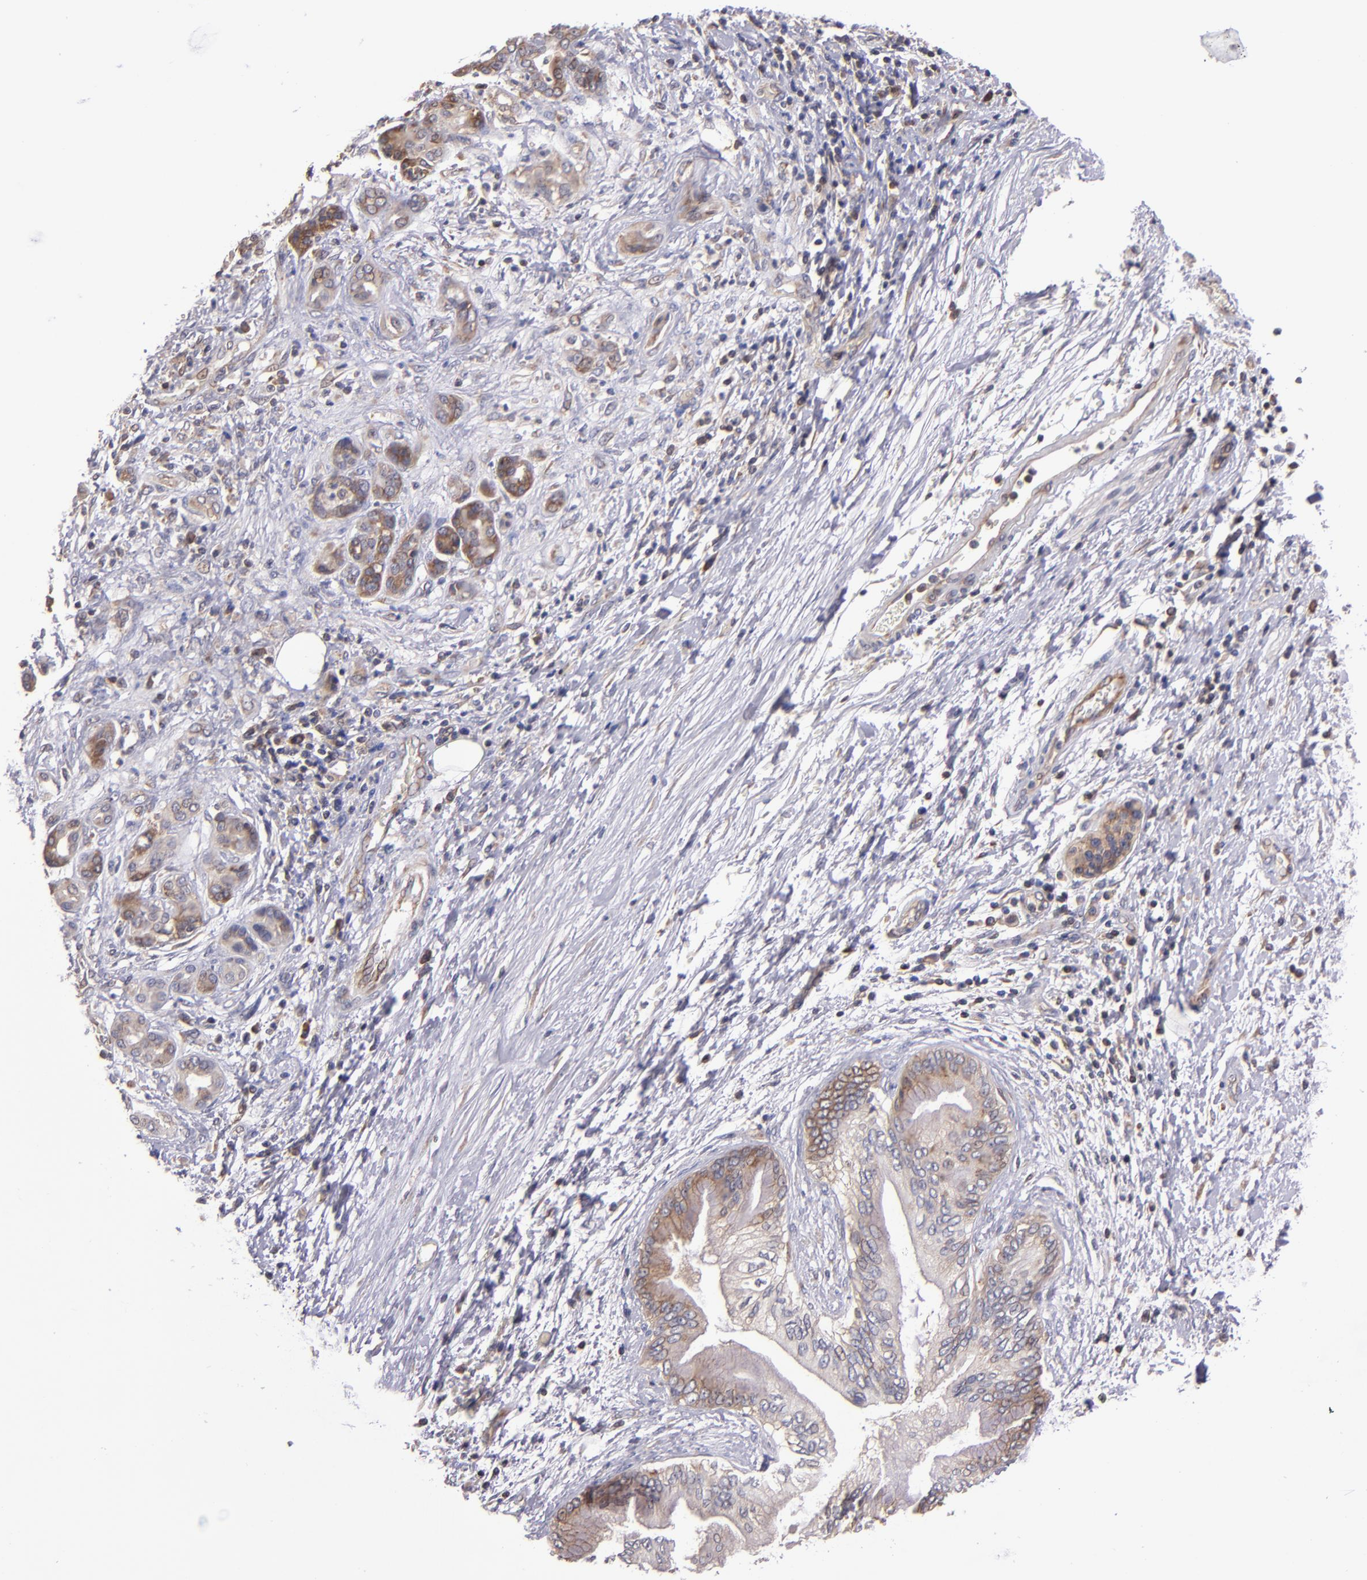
{"staining": {"intensity": "moderate", "quantity": "<25%", "location": "cytoplasmic/membranous"}, "tissue": "pancreatic cancer", "cell_type": "Tumor cells", "image_type": "cancer", "snomed": [{"axis": "morphology", "description": "Adenocarcinoma, NOS"}, {"axis": "topography", "description": "Pancreas"}], "caption": "Pancreatic cancer (adenocarcinoma) stained with a protein marker demonstrates moderate staining in tumor cells.", "gene": "EIF4ENIF1", "patient": {"sex": "female", "age": 70}}